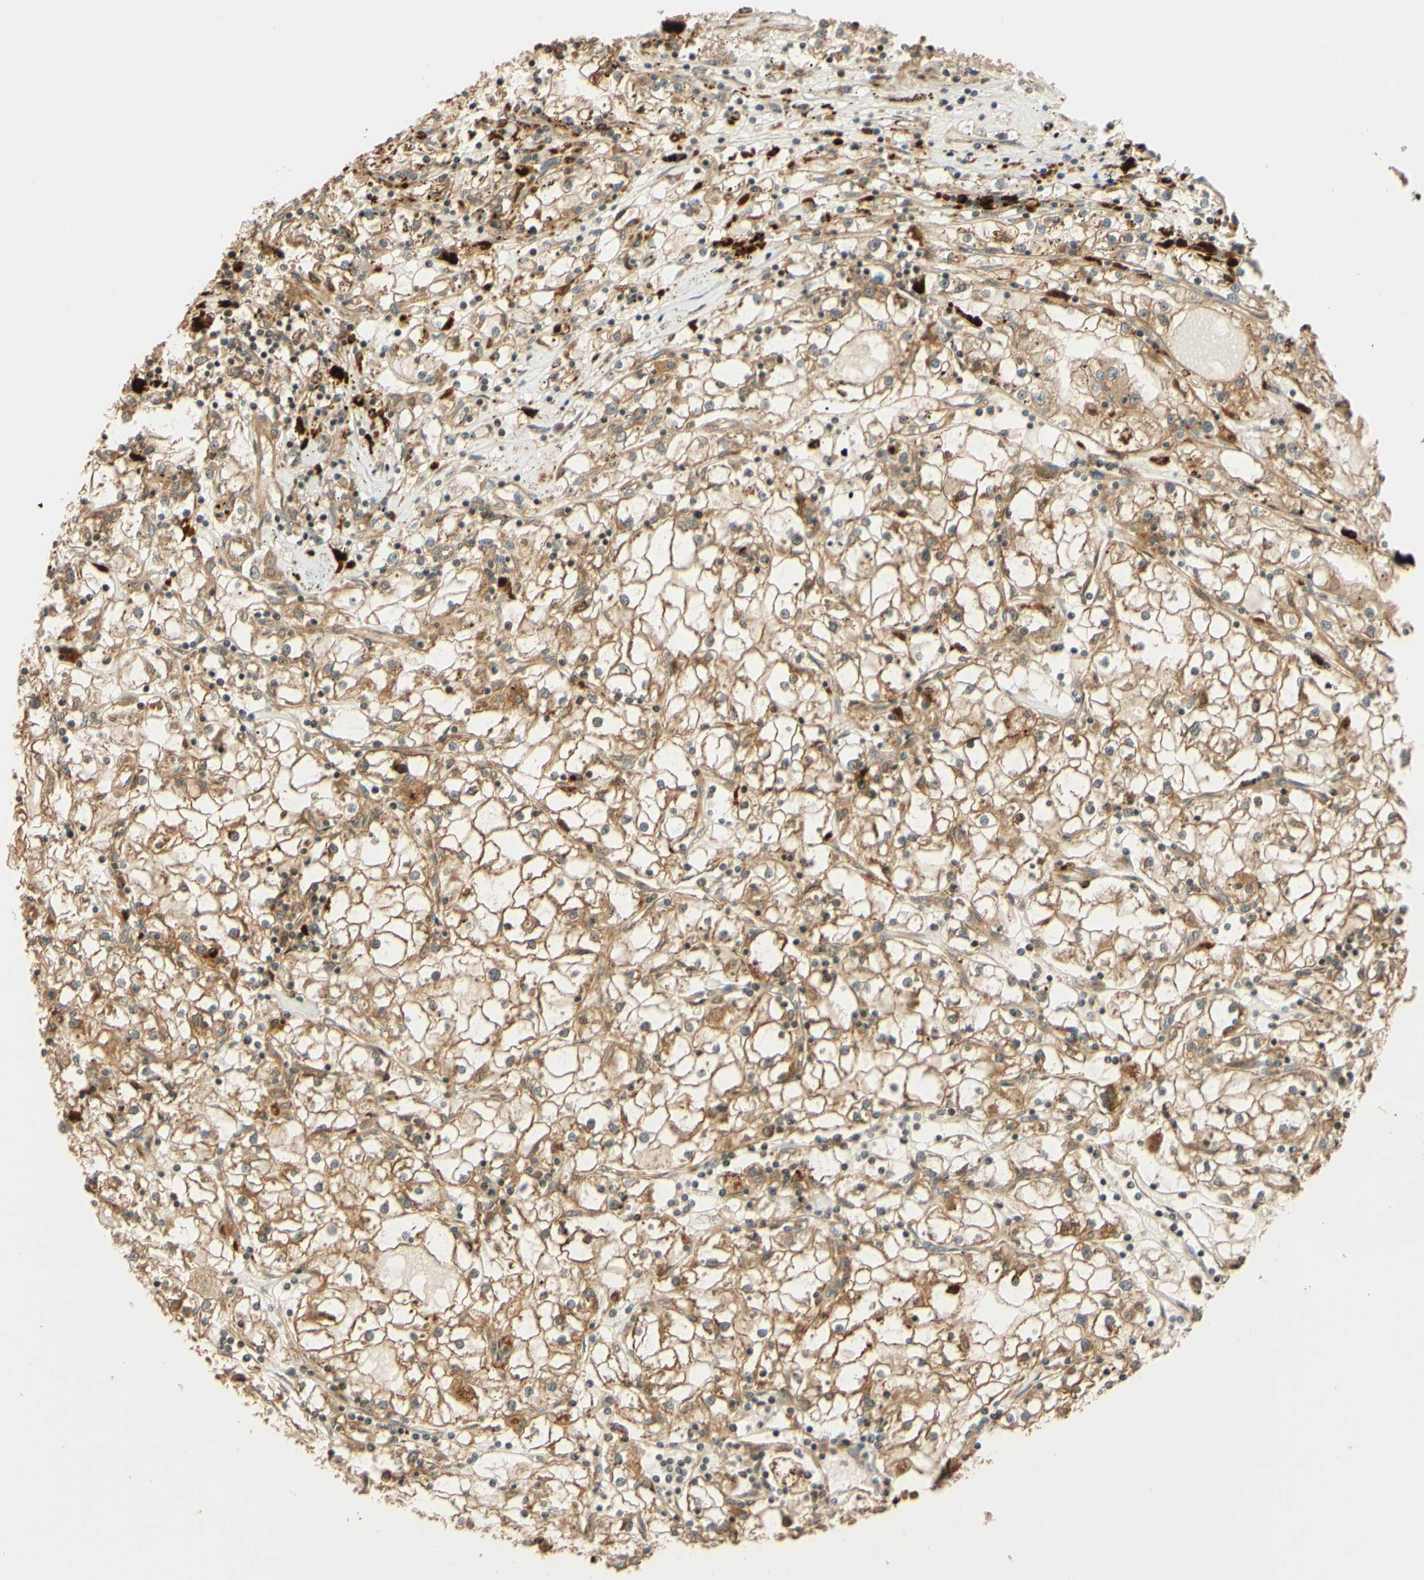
{"staining": {"intensity": "moderate", "quantity": ">75%", "location": "cytoplasmic/membranous"}, "tissue": "renal cancer", "cell_type": "Tumor cells", "image_type": "cancer", "snomed": [{"axis": "morphology", "description": "Adenocarcinoma, NOS"}, {"axis": "topography", "description": "Kidney"}], "caption": "The histopathology image demonstrates staining of renal cancer, revealing moderate cytoplasmic/membranous protein expression (brown color) within tumor cells.", "gene": "RNF19A", "patient": {"sex": "male", "age": 56}}